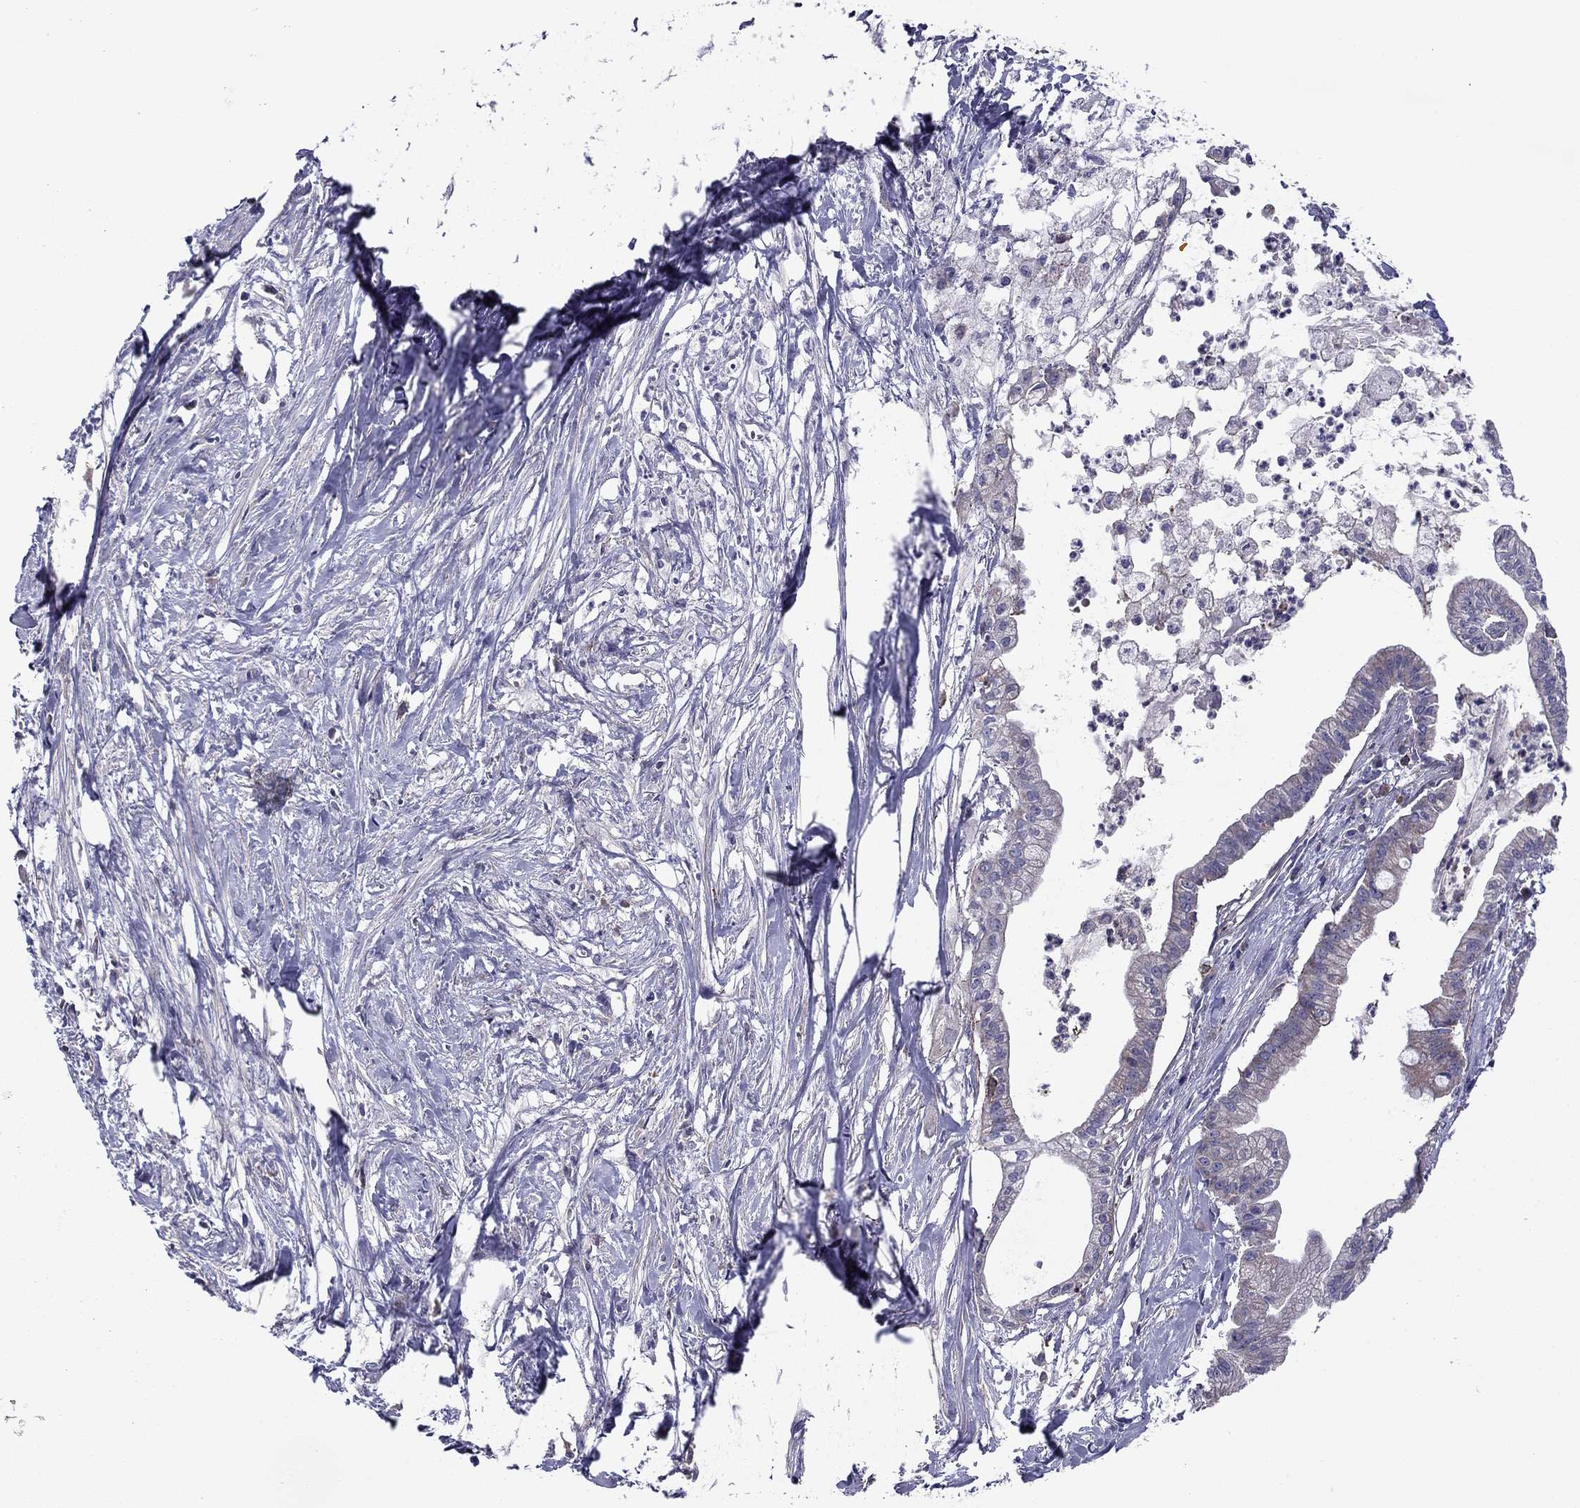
{"staining": {"intensity": "weak", "quantity": "<25%", "location": "cytoplasmic/membranous"}, "tissue": "pancreatic cancer", "cell_type": "Tumor cells", "image_type": "cancer", "snomed": [{"axis": "morphology", "description": "Normal tissue, NOS"}, {"axis": "morphology", "description": "Adenocarcinoma, NOS"}, {"axis": "topography", "description": "Pancreas"}], "caption": "High magnification brightfield microscopy of adenocarcinoma (pancreatic) stained with DAB (3,3'-diaminobenzidine) (brown) and counterstained with hematoxylin (blue): tumor cells show no significant positivity.", "gene": "ALG6", "patient": {"sex": "female", "age": 58}}